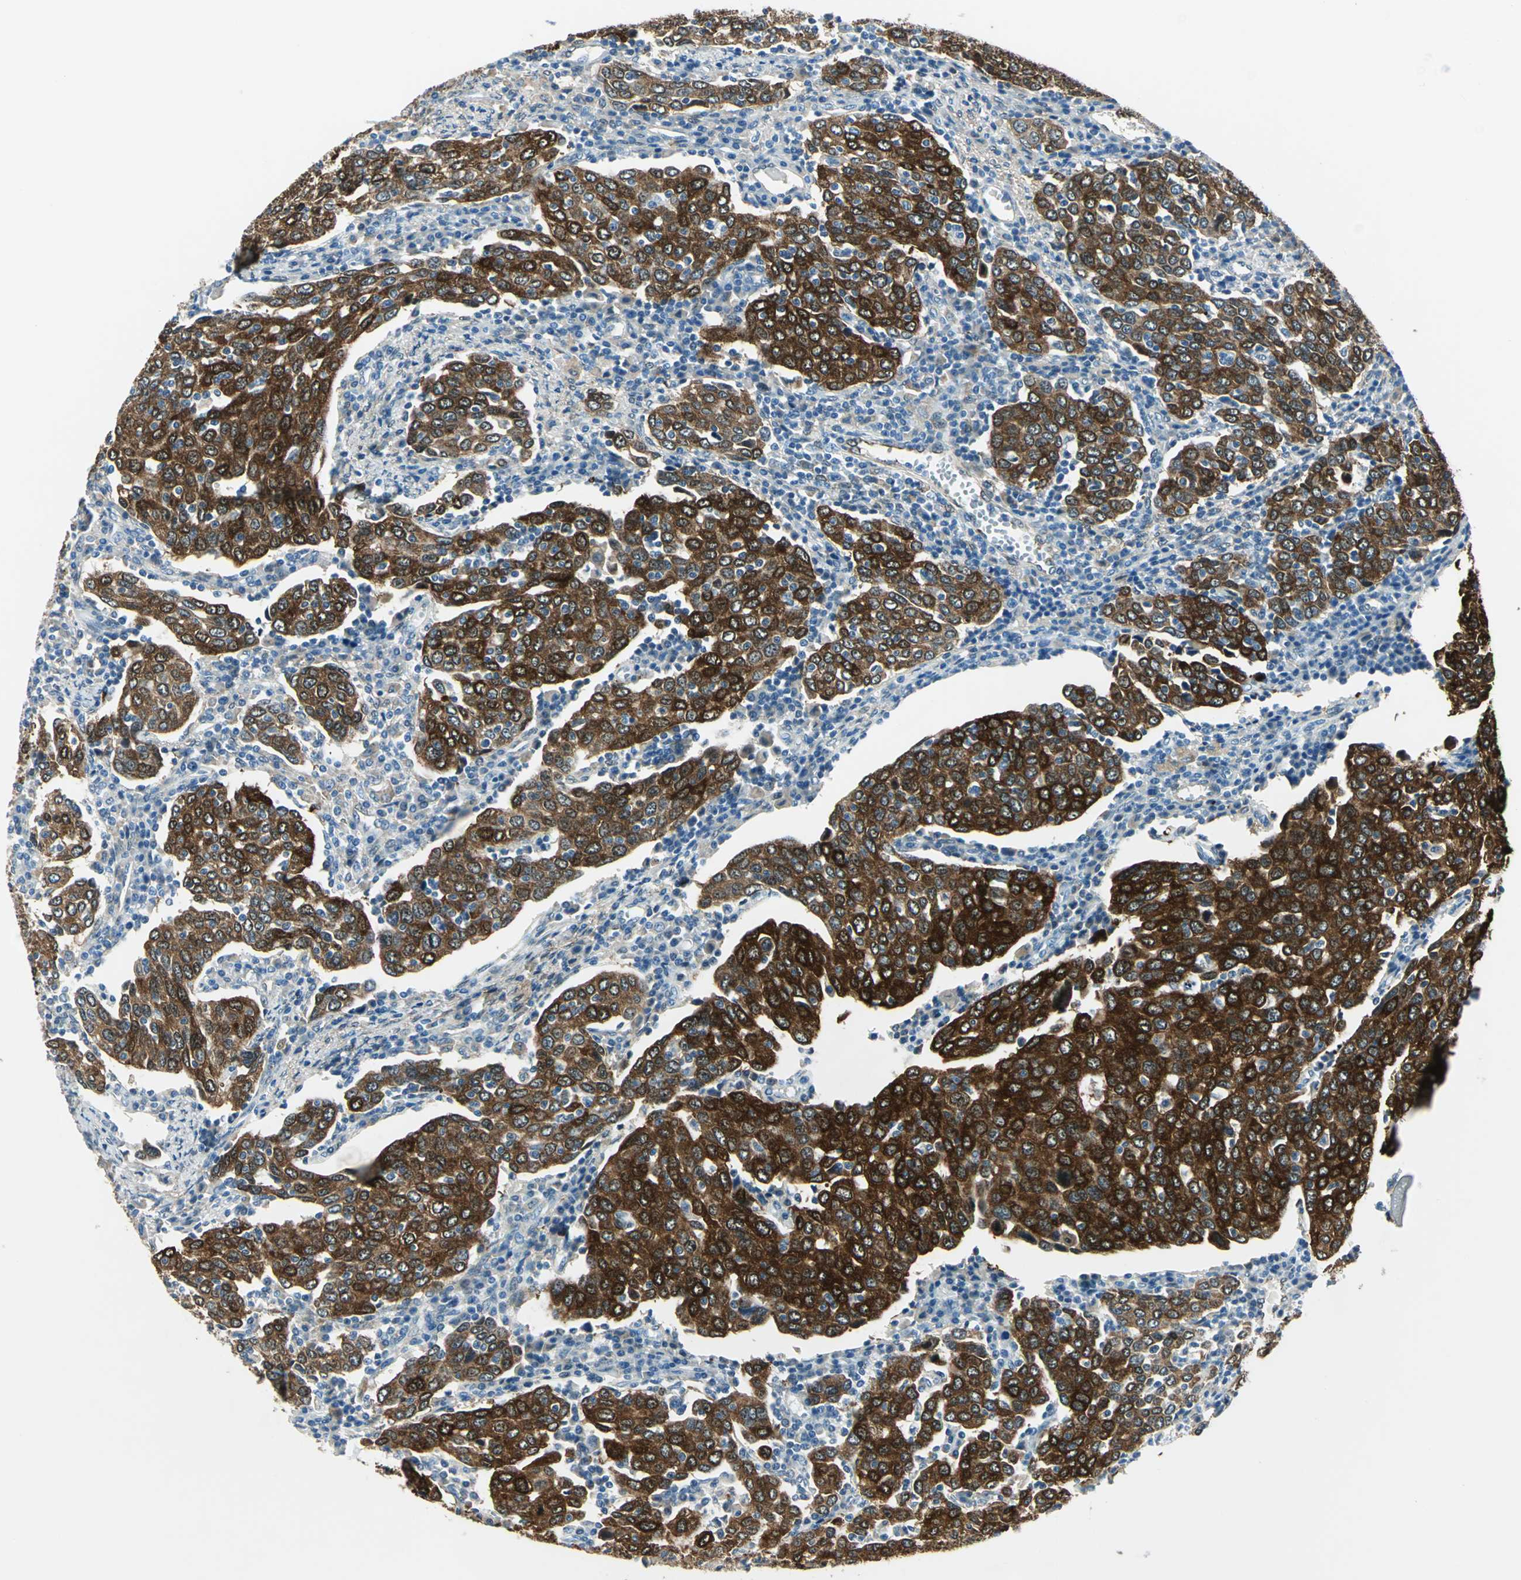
{"staining": {"intensity": "strong", "quantity": ">75%", "location": "cytoplasmic/membranous"}, "tissue": "cervical cancer", "cell_type": "Tumor cells", "image_type": "cancer", "snomed": [{"axis": "morphology", "description": "Squamous cell carcinoma, NOS"}, {"axis": "topography", "description": "Cervix"}], "caption": "An immunohistochemistry micrograph of neoplastic tissue is shown. Protein staining in brown highlights strong cytoplasmic/membranous positivity in cervical squamous cell carcinoma within tumor cells.", "gene": "HSPB1", "patient": {"sex": "female", "age": 40}}